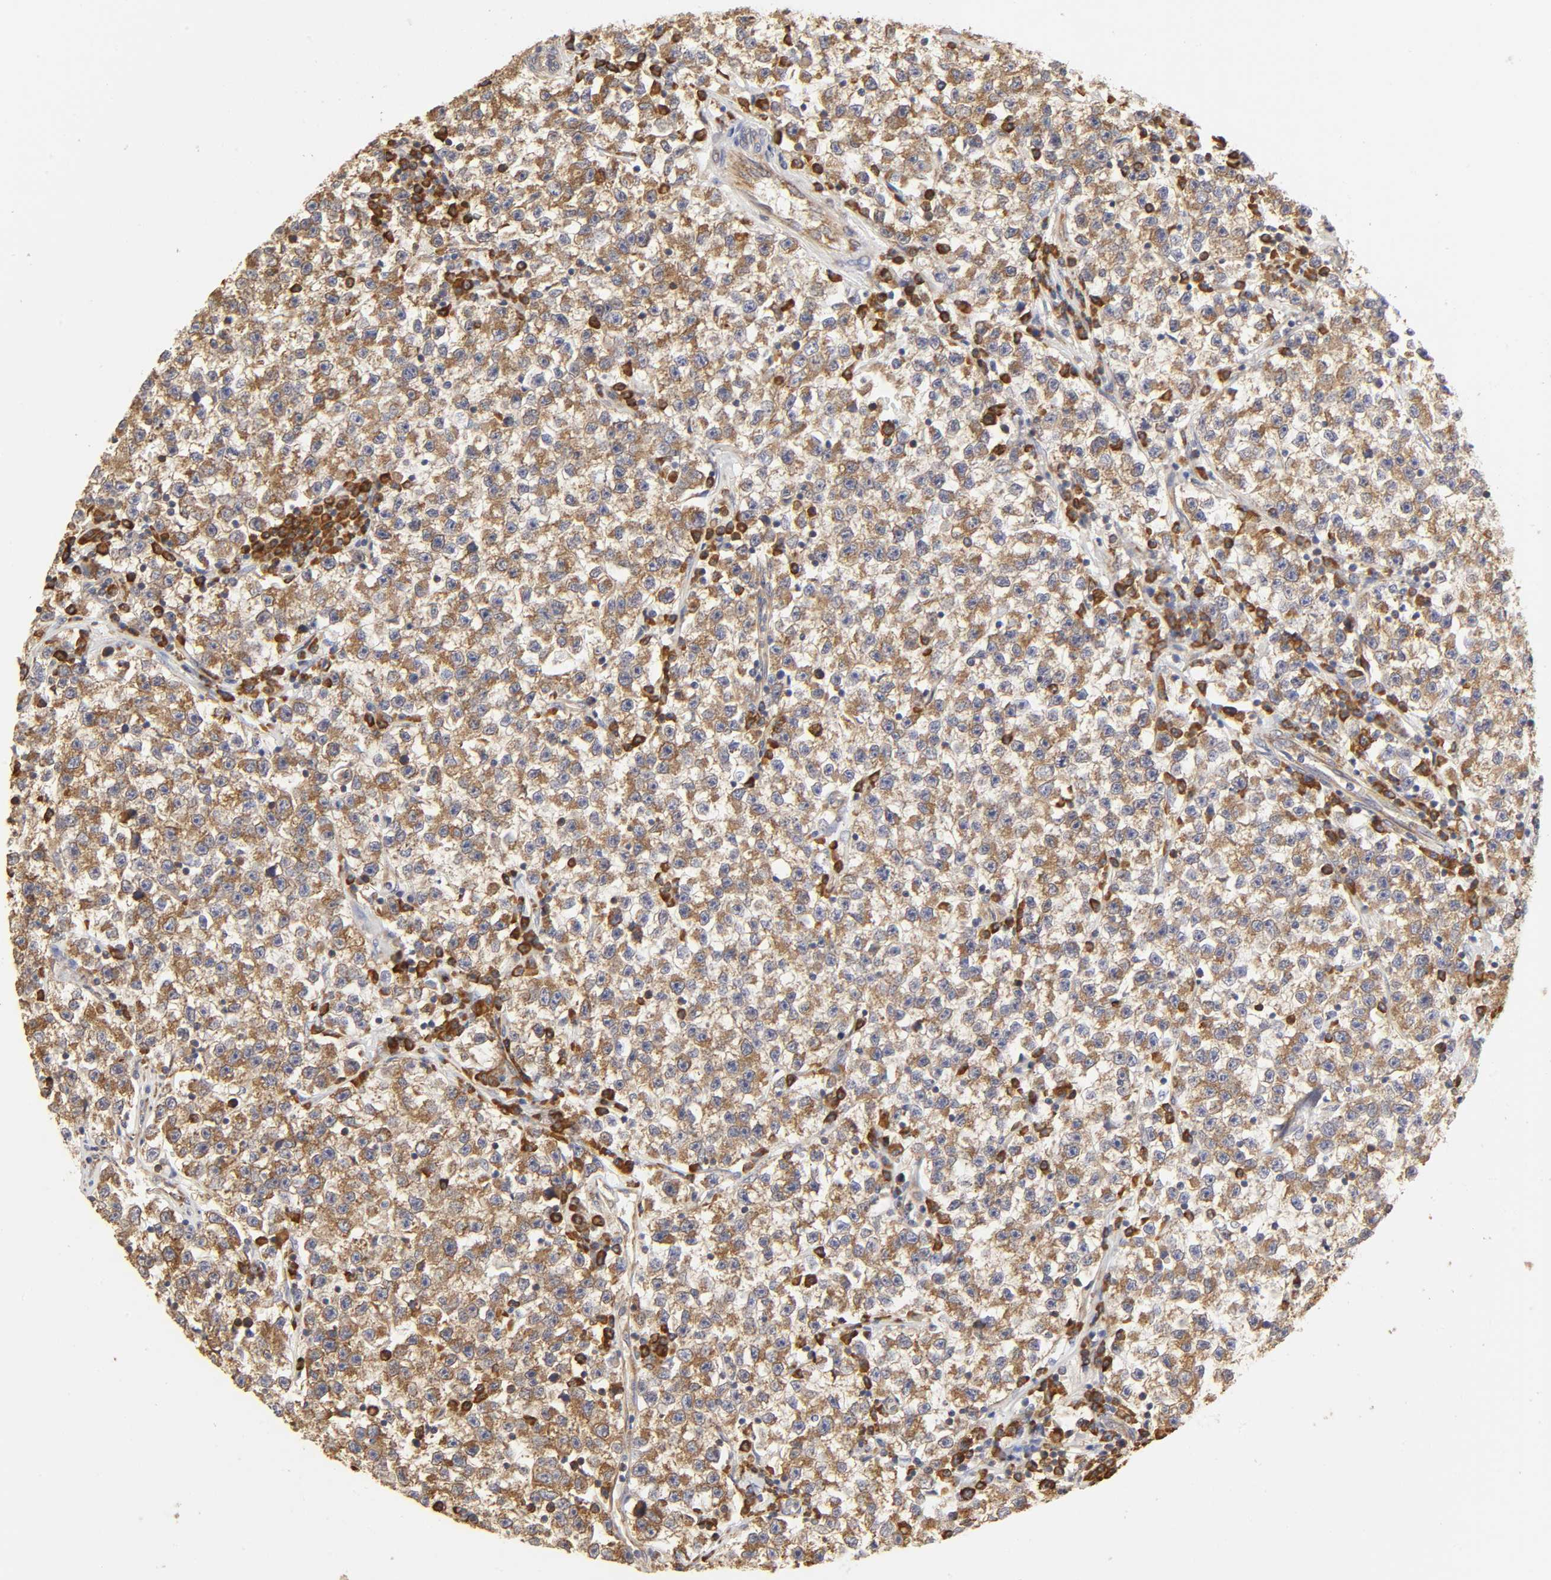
{"staining": {"intensity": "moderate", "quantity": ">75%", "location": "cytoplasmic/membranous"}, "tissue": "testis cancer", "cell_type": "Tumor cells", "image_type": "cancer", "snomed": [{"axis": "morphology", "description": "Seminoma, NOS"}, {"axis": "topography", "description": "Testis"}], "caption": "Protein expression analysis of testis cancer shows moderate cytoplasmic/membranous positivity in about >75% of tumor cells.", "gene": "RPL14", "patient": {"sex": "male", "age": 22}}